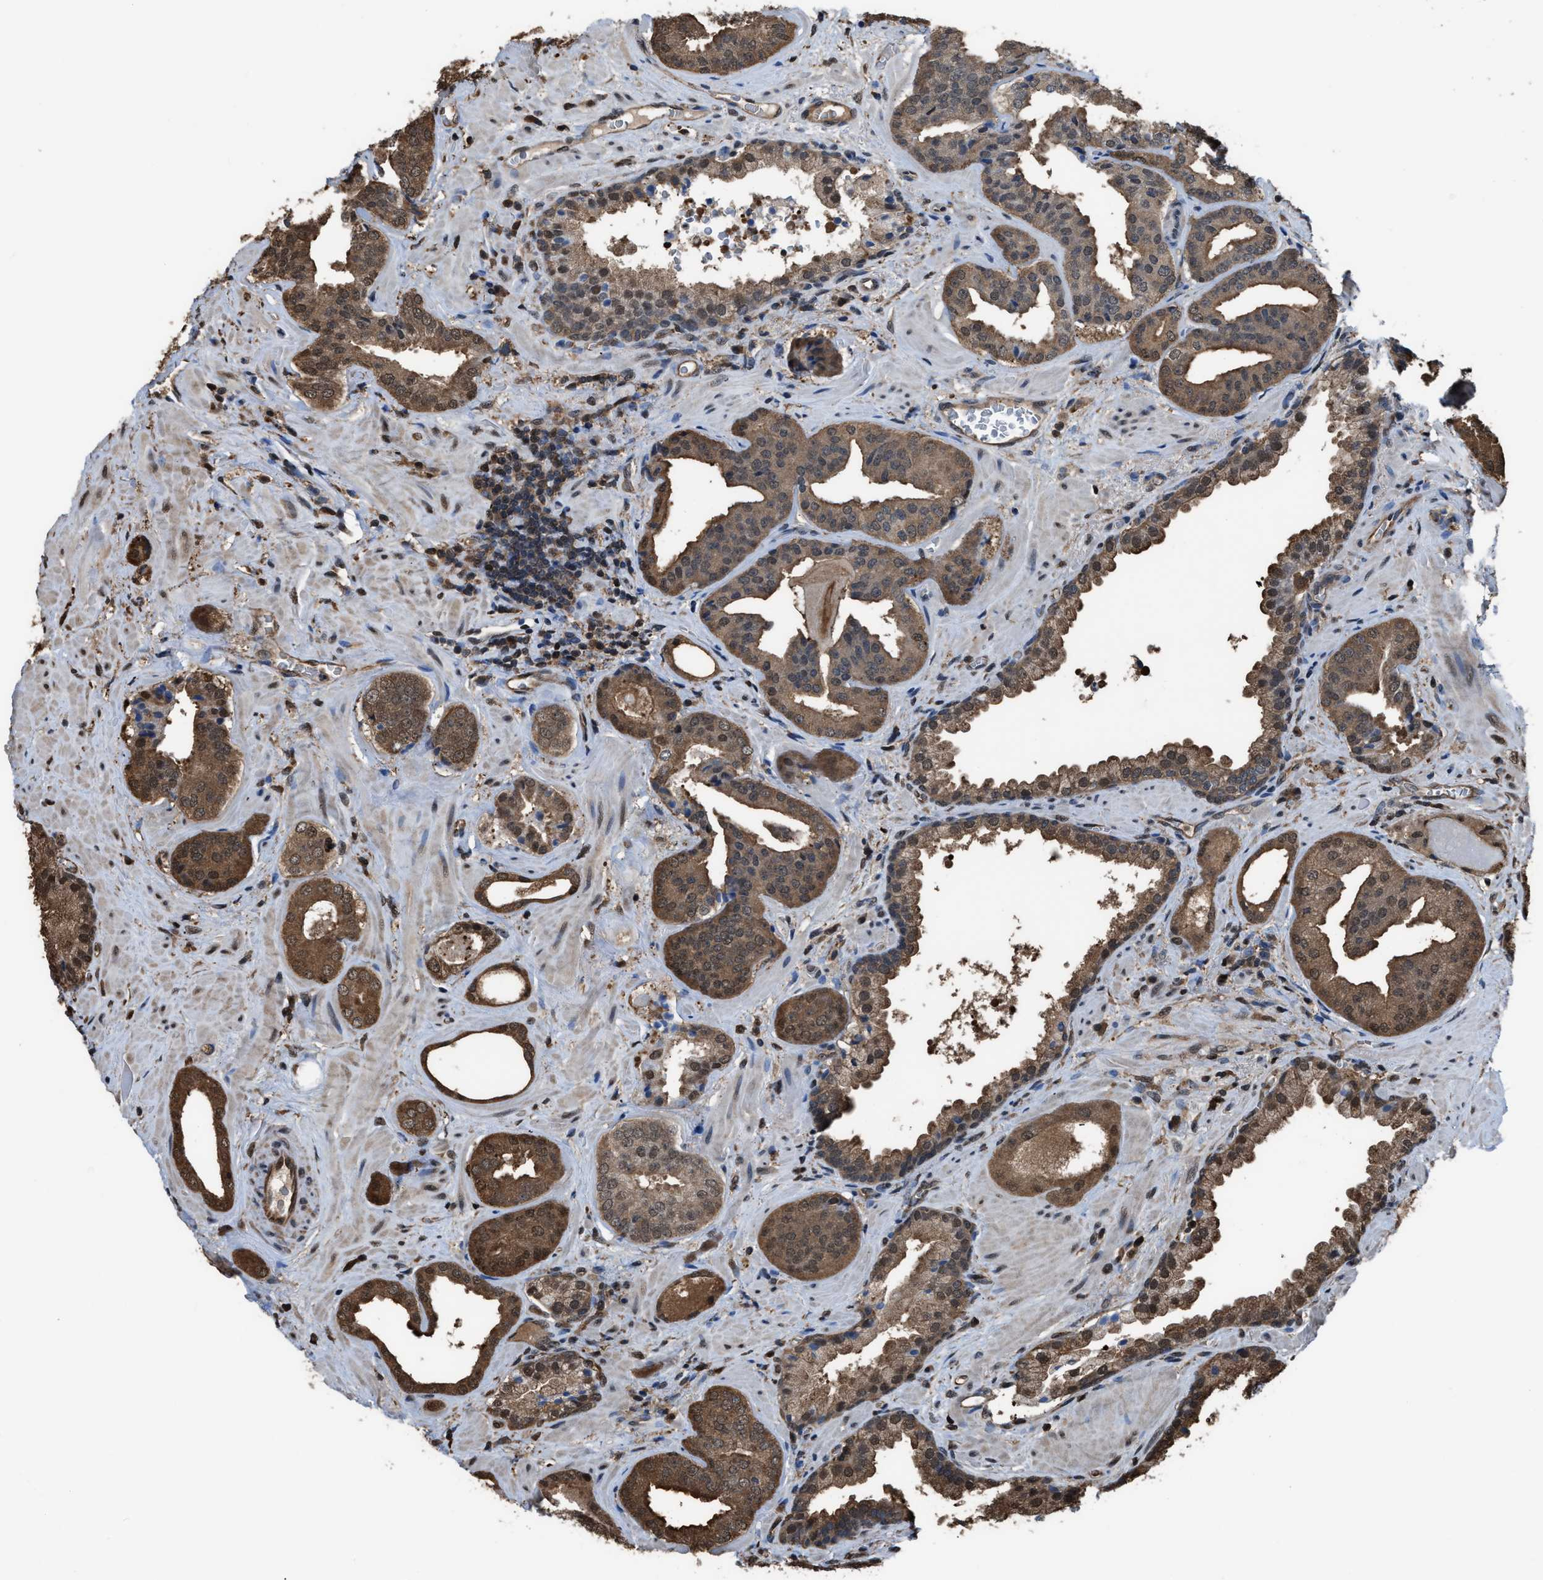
{"staining": {"intensity": "moderate", "quantity": ">75%", "location": "cytoplasmic/membranous,nuclear"}, "tissue": "prostate cancer", "cell_type": "Tumor cells", "image_type": "cancer", "snomed": [{"axis": "morphology", "description": "Adenocarcinoma, Low grade"}, {"axis": "topography", "description": "Prostate"}], "caption": "This is a histology image of IHC staining of prostate cancer, which shows moderate staining in the cytoplasmic/membranous and nuclear of tumor cells.", "gene": "FNTA", "patient": {"sex": "male", "age": 71}}